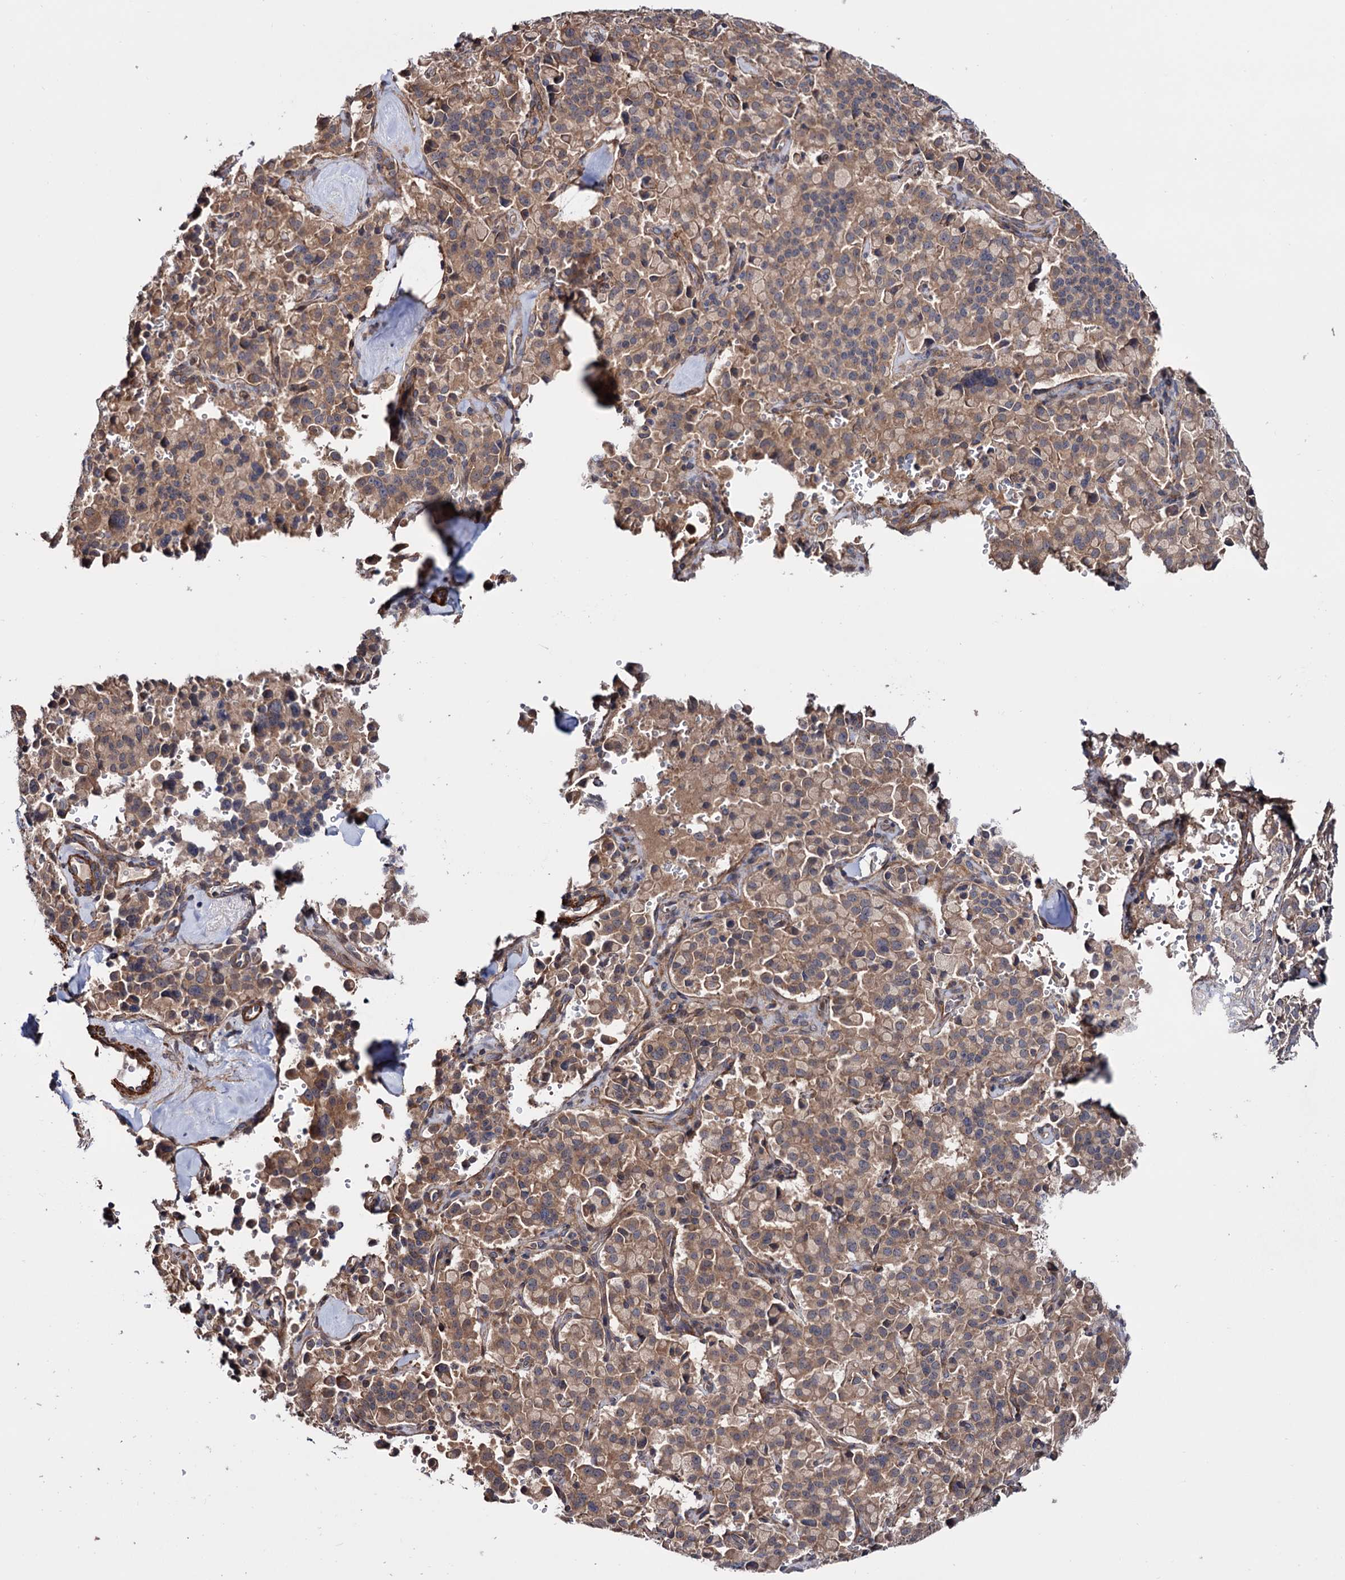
{"staining": {"intensity": "moderate", "quantity": ">75%", "location": "cytoplasmic/membranous"}, "tissue": "pancreatic cancer", "cell_type": "Tumor cells", "image_type": "cancer", "snomed": [{"axis": "morphology", "description": "Adenocarcinoma, NOS"}, {"axis": "topography", "description": "Pancreas"}], "caption": "The image reveals a brown stain indicating the presence of a protein in the cytoplasmic/membranous of tumor cells in pancreatic adenocarcinoma.", "gene": "FERMT2", "patient": {"sex": "male", "age": 65}}